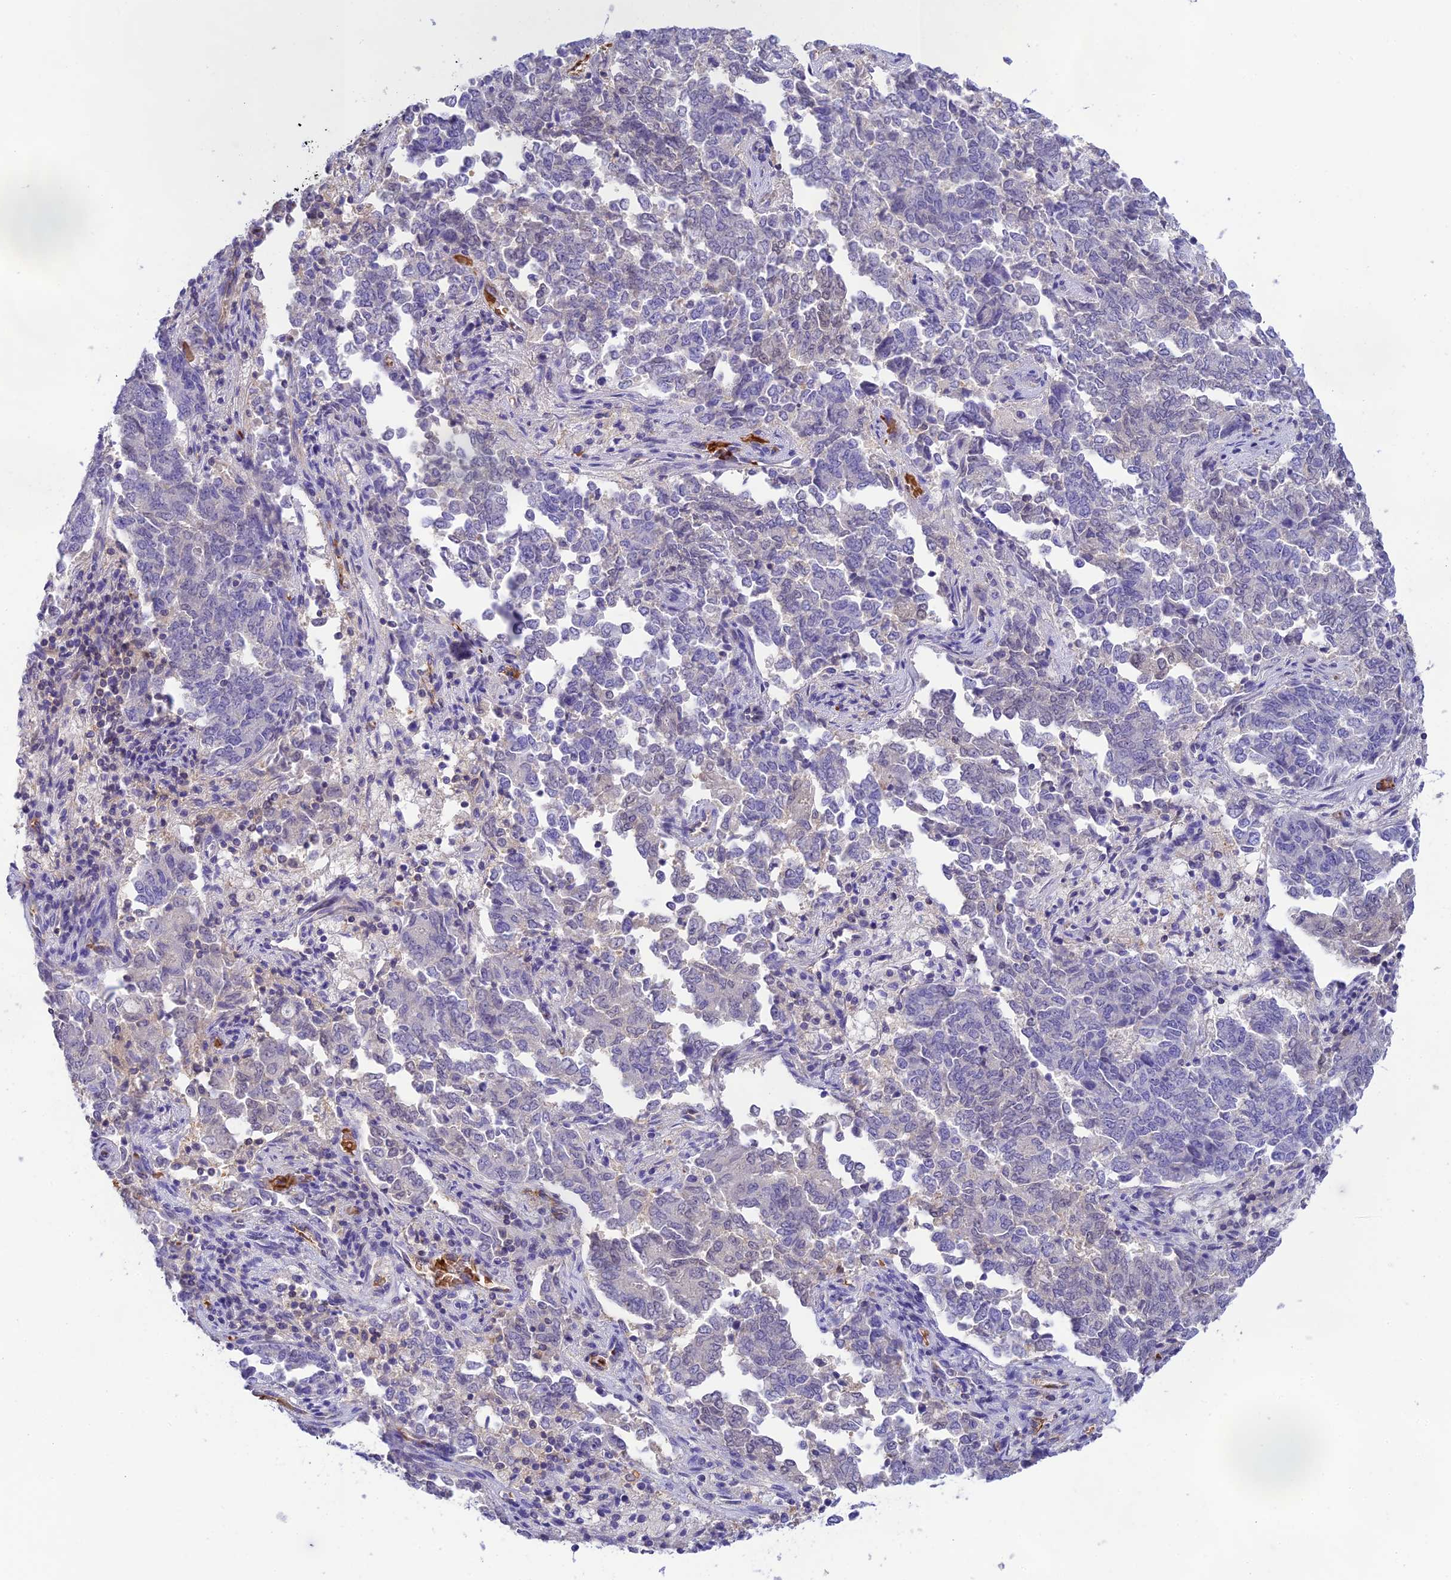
{"staining": {"intensity": "negative", "quantity": "none", "location": "none"}, "tissue": "endometrial cancer", "cell_type": "Tumor cells", "image_type": "cancer", "snomed": [{"axis": "morphology", "description": "Adenocarcinoma, NOS"}, {"axis": "topography", "description": "Endometrium"}], "caption": "Immunohistochemical staining of human endometrial adenocarcinoma shows no significant positivity in tumor cells. Nuclei are stained in blue.", "gene": "HDHD2", "patient": {"sex": "female", "age": 80}}